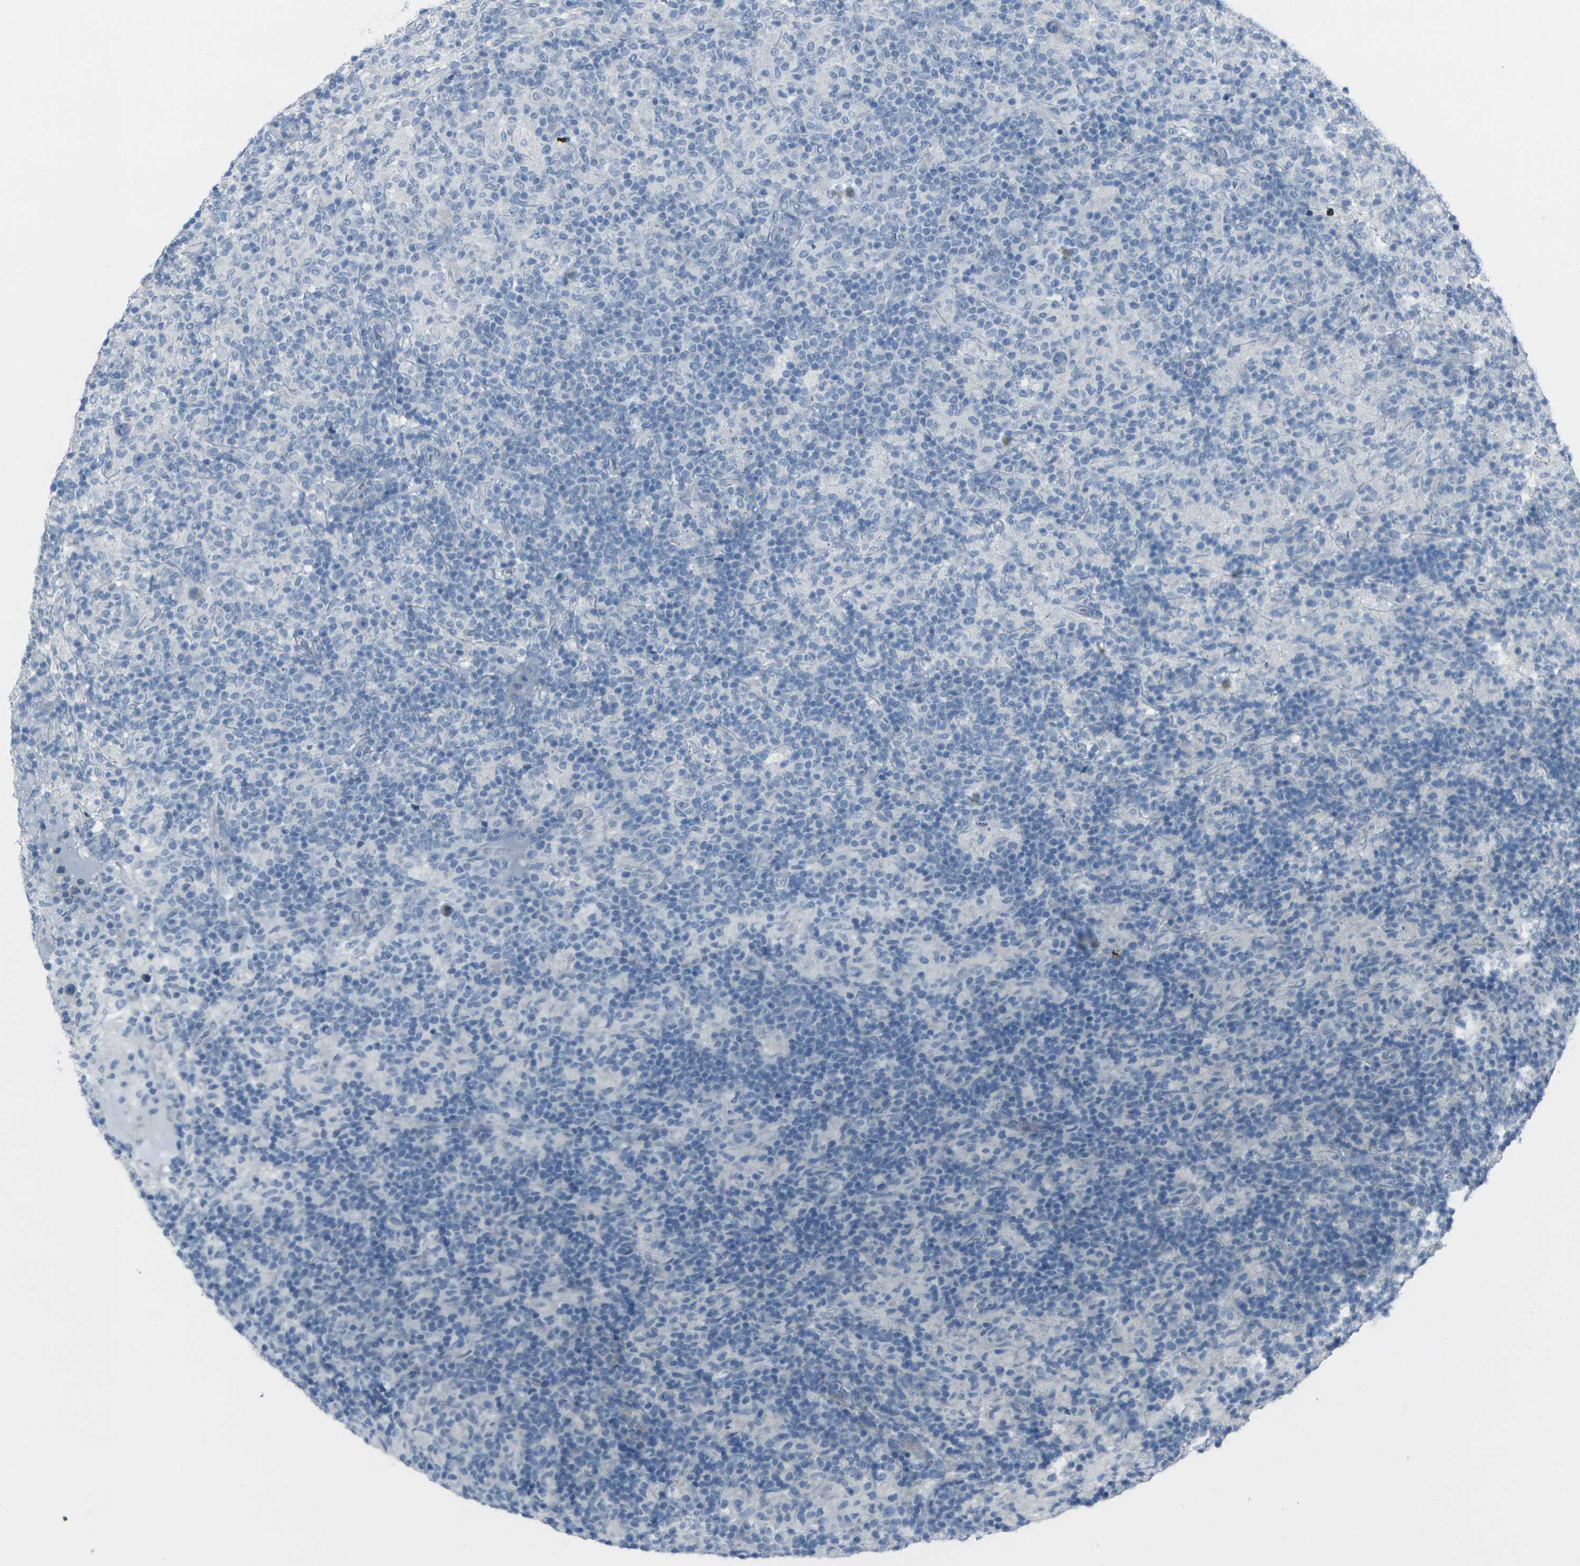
{"staining": {"intensity": "negative", "quantity": "none", "location": "none"}, "tissue": "lymphoma", "cell_type": "Tumor cells", "image_type": "cancer", "snomed": [{"axis": "morphology", "description": "Hodgkin's disease, NOS"}, {"axis": "topography", "description": "Lymph node"}], "caption": "Hodgkin's disease stained for a protein using immunohistochemistry (IHC) exhibits no expression tumor cells.", "gene": "ANKRD46", "patient": {"sex": "male", "age": 70}}